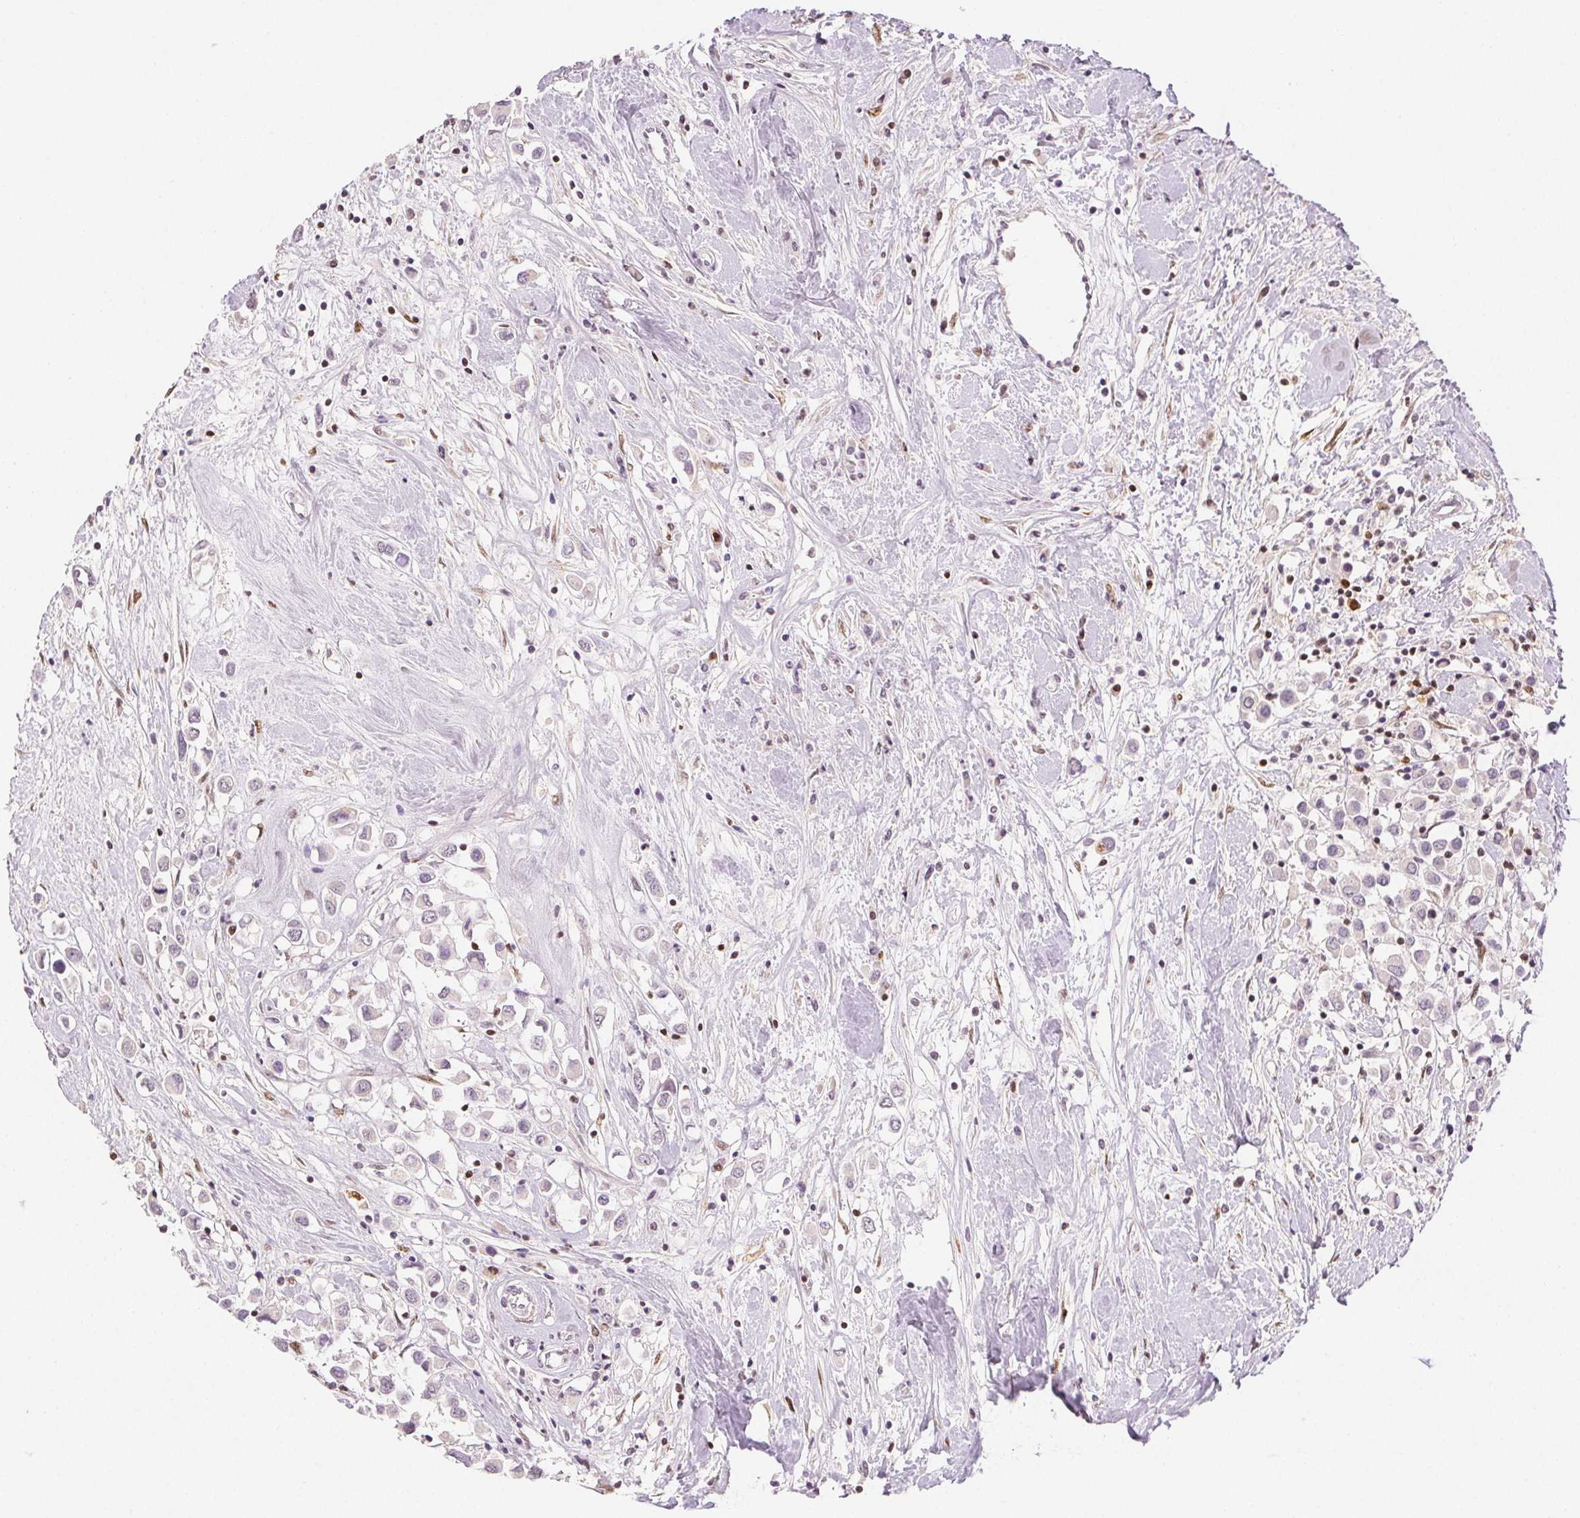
{"staining": {"intensity": "negative", "quantity": "none", "location": "none"}, "tissue": "breast cancer", "cell_type": "Tumor cells", "image_type": "cancer", "snomed": [{"axis": "morphology", "description": "Duct carcinoma"}, {"axis": "topography", "description": "Breast"}], "caption": "The histopathology image demonstrates no staining of tumor cells in breast invasive ductal carcinoma.", "gene": "RUNX2", "patient": {"sex": "female", "age": 61}}